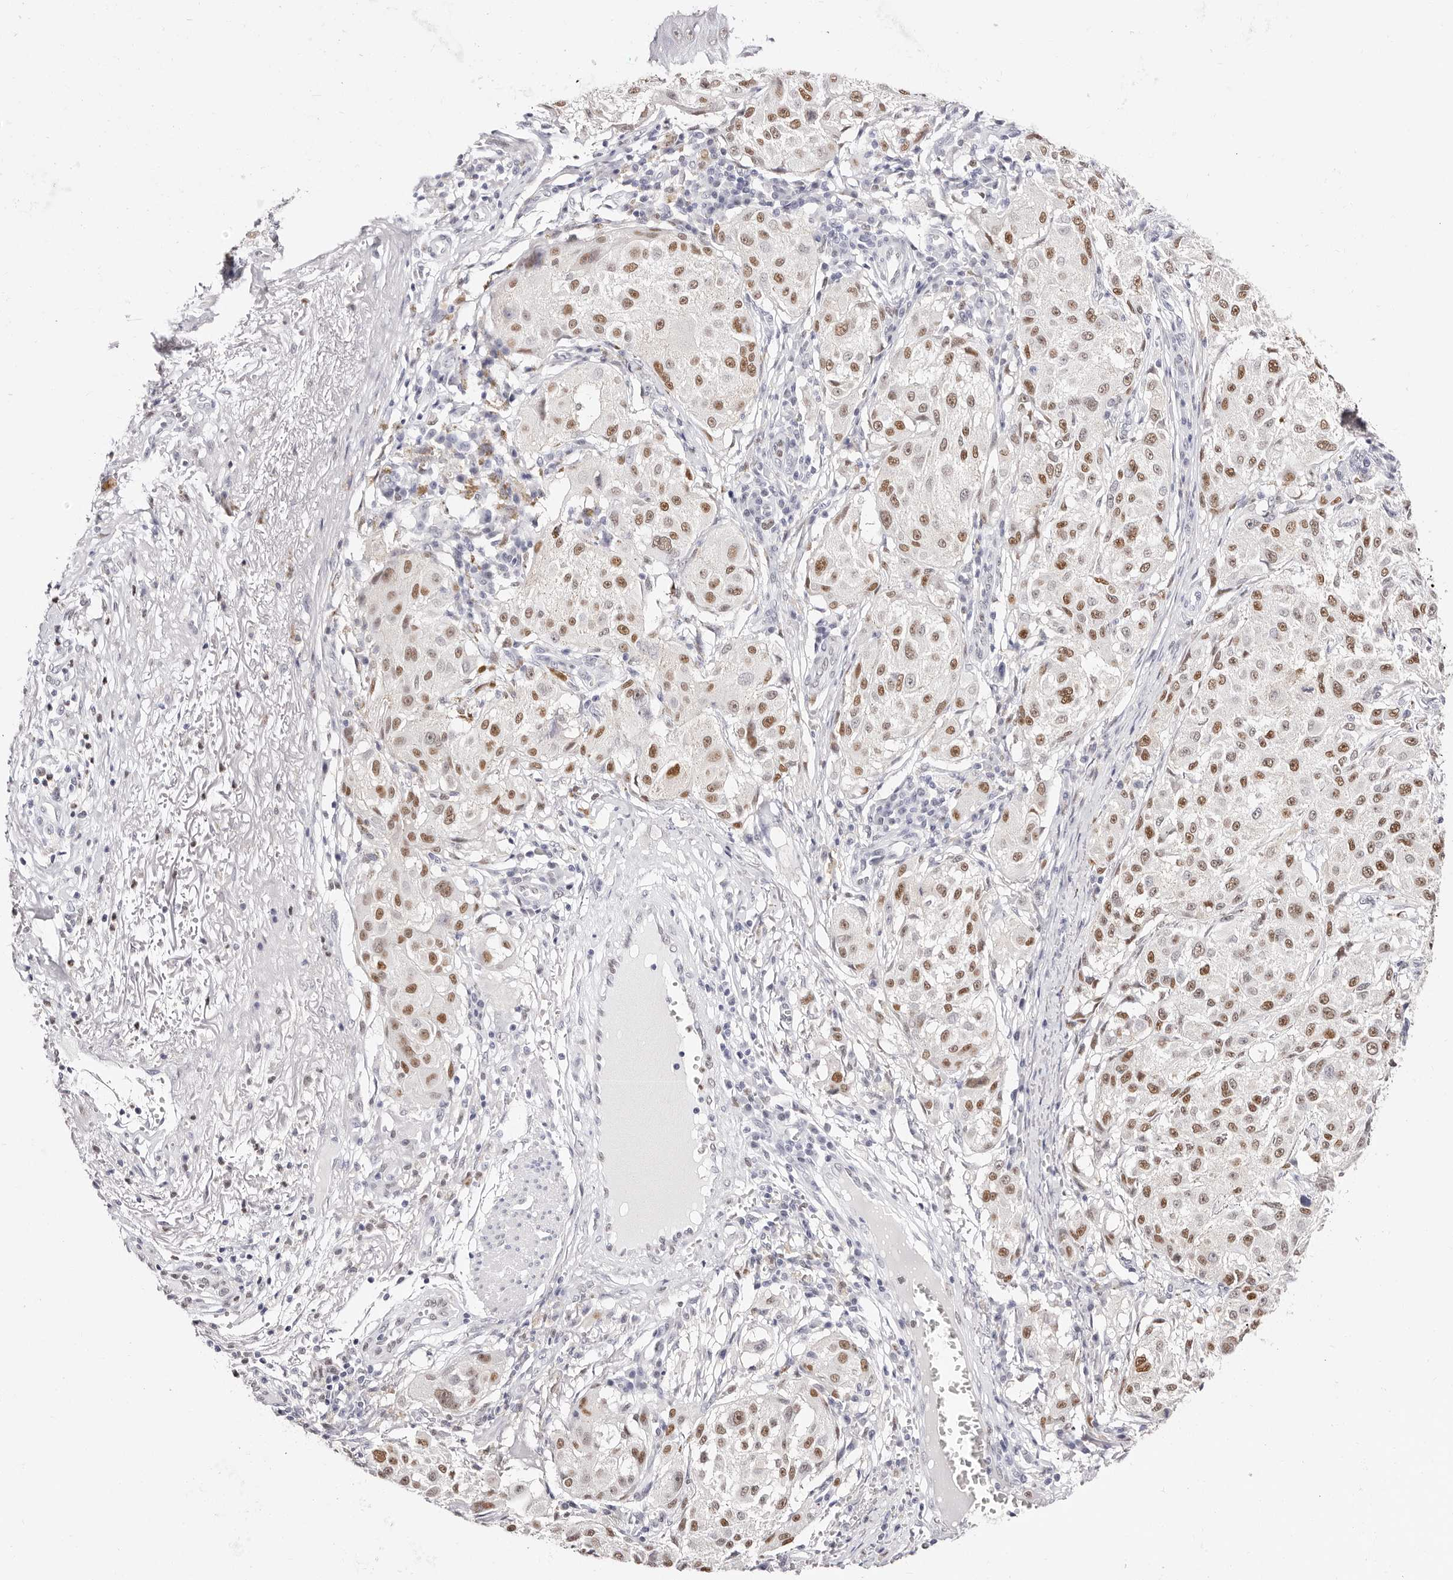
{"staining": {"intensity": "moderate", "quantity": ">75%", "location": "nuclear"}, "tissue": "melanoma", "cell_type": "Tumor cells", "image_type": "cancer", "snomed": [{"axis": "morphology", "description": "Necrosis, NOS"}, {"axis": "morphology", "description": "Malignant melanoma, NOS"}, {"axis": "topography", "description": "Skin"}], "caption": "This is an image of immunohistochemistry staining of malignant melanoma, which shows moderate staining in the nuclear of tumor cells.", "gene": "TKT", "patient": {"sex": "female", "age": 87}}